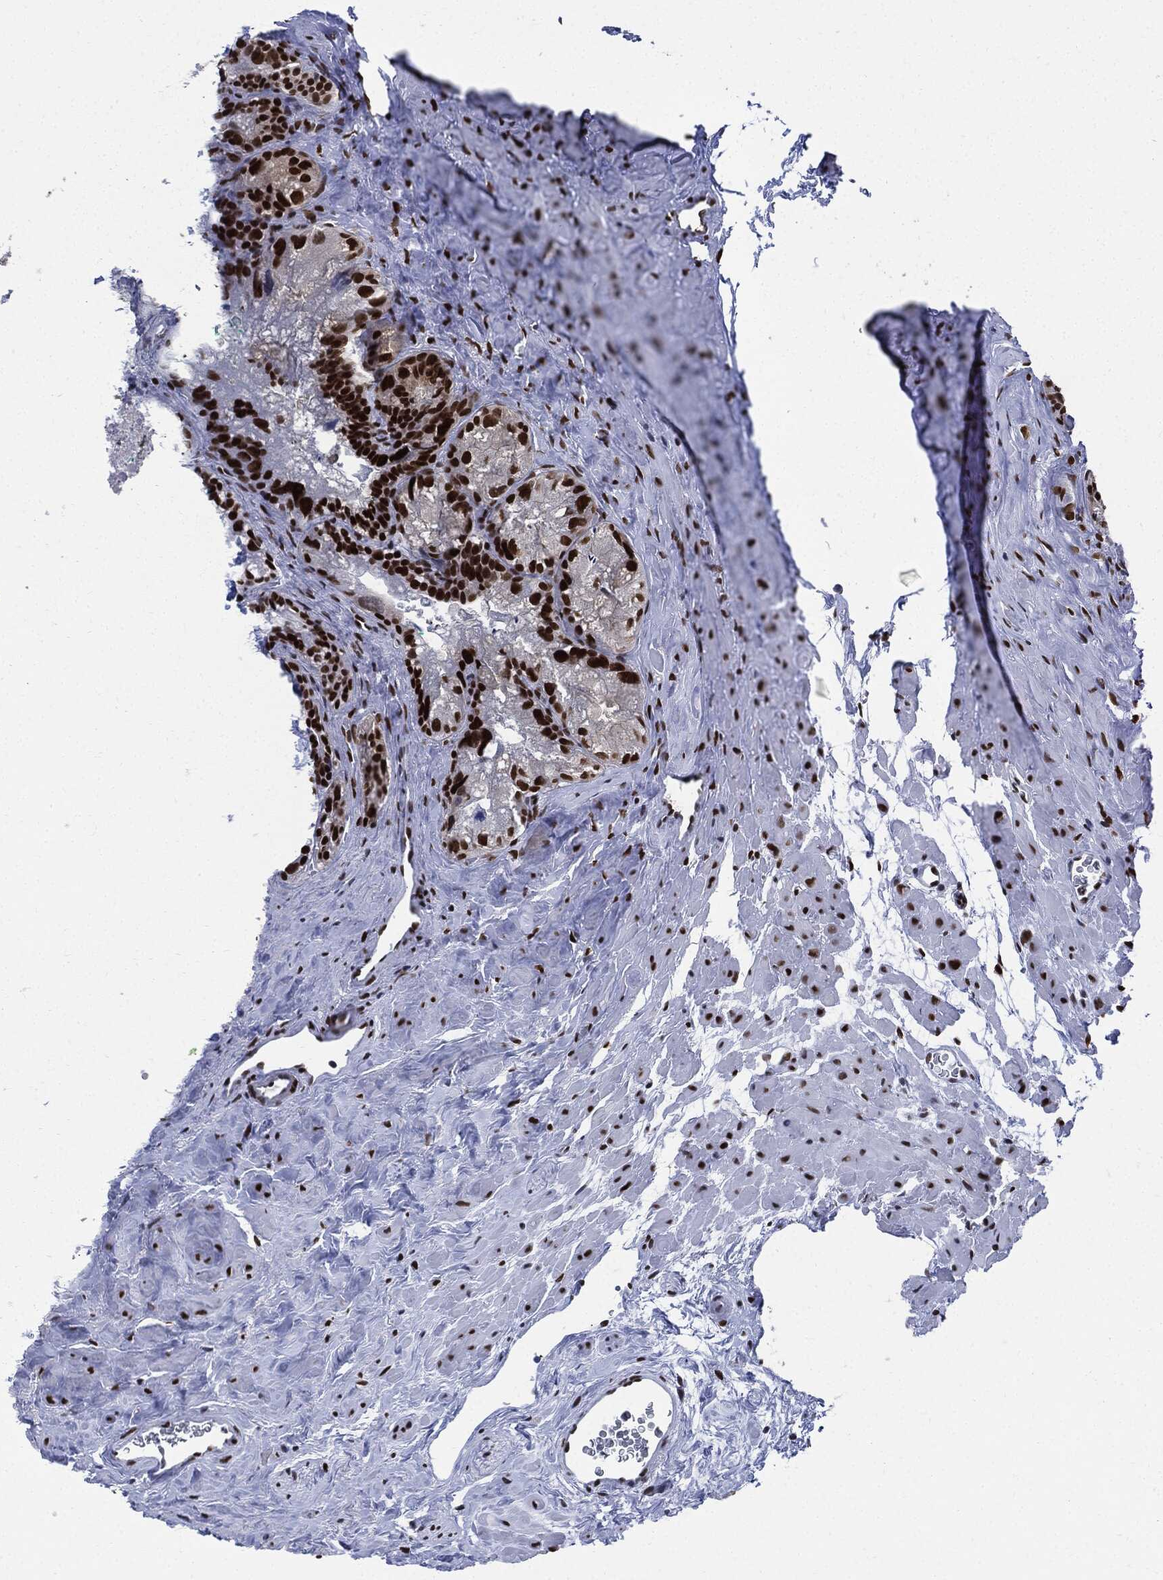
{"staining": {"intensity": "strong", "quantity": ">75%", "location": "nuclear"}, "tissue": "seminal vesicle", "cell_type": "Glandular cells", "image_type": "normal", "snomed": [{"axis": "morphology", "description": "Normal tissue, NOS"}, {"axis": "topography", "description": "Seminal veicle"}], "caption": "High-magnification brightfield microscopy of benign seminal vesicle stained with DAB (3,3'-diaminobenzidine) (brown) and counterstained with hematoxylin (blue). glandular cells exhibit strong nuclear positivity is identified in approximately>75% of cells.", "gene": "PCNA", "patient": {"sex": "male", "age": 72}}